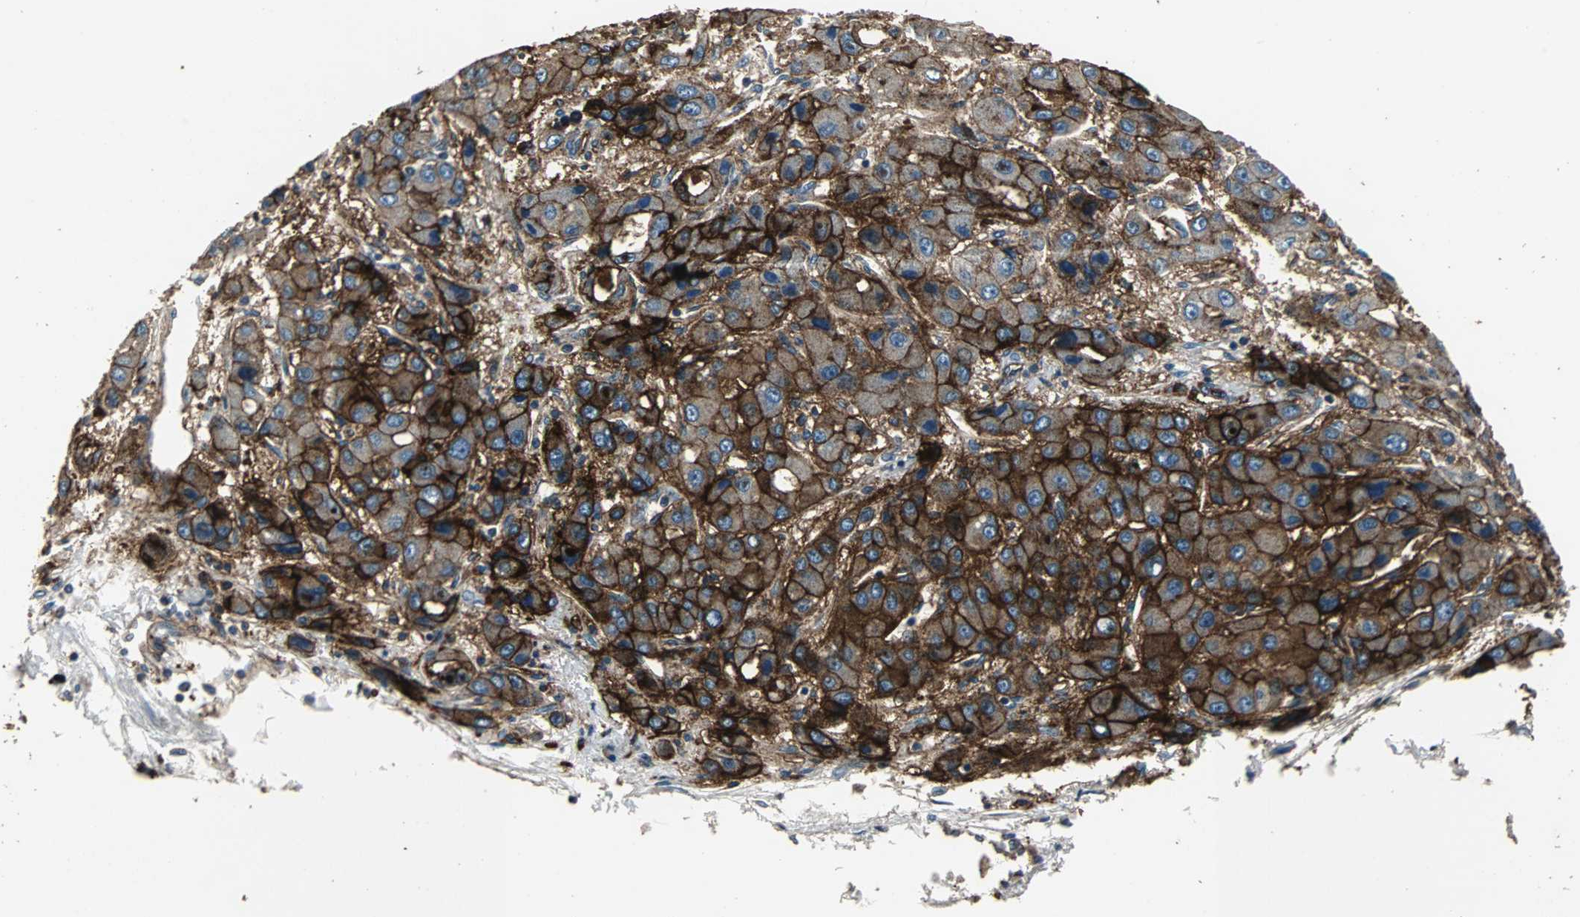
{"staining": {"intensity": "strong", "quantity": ">75%", "location": "cytoplasmic/membranous"}, "tissue": "liver cancer", "cell_type": "Tumor cells", "image_type": "cancer", "snomed": [{"axis": "morphology", "description": "Carcinoma, Hepatocellular, NOS"}, {"axis": "topography", "description": "Liver"}], "caption": "Protein analysis of liver hepatocellular carcinoma tissue displays strong cytoplasmic/membranous positivity in about >75% of tumor cells.", "gene": "F11R", "patient": {"sex": "male", "age": 55}}